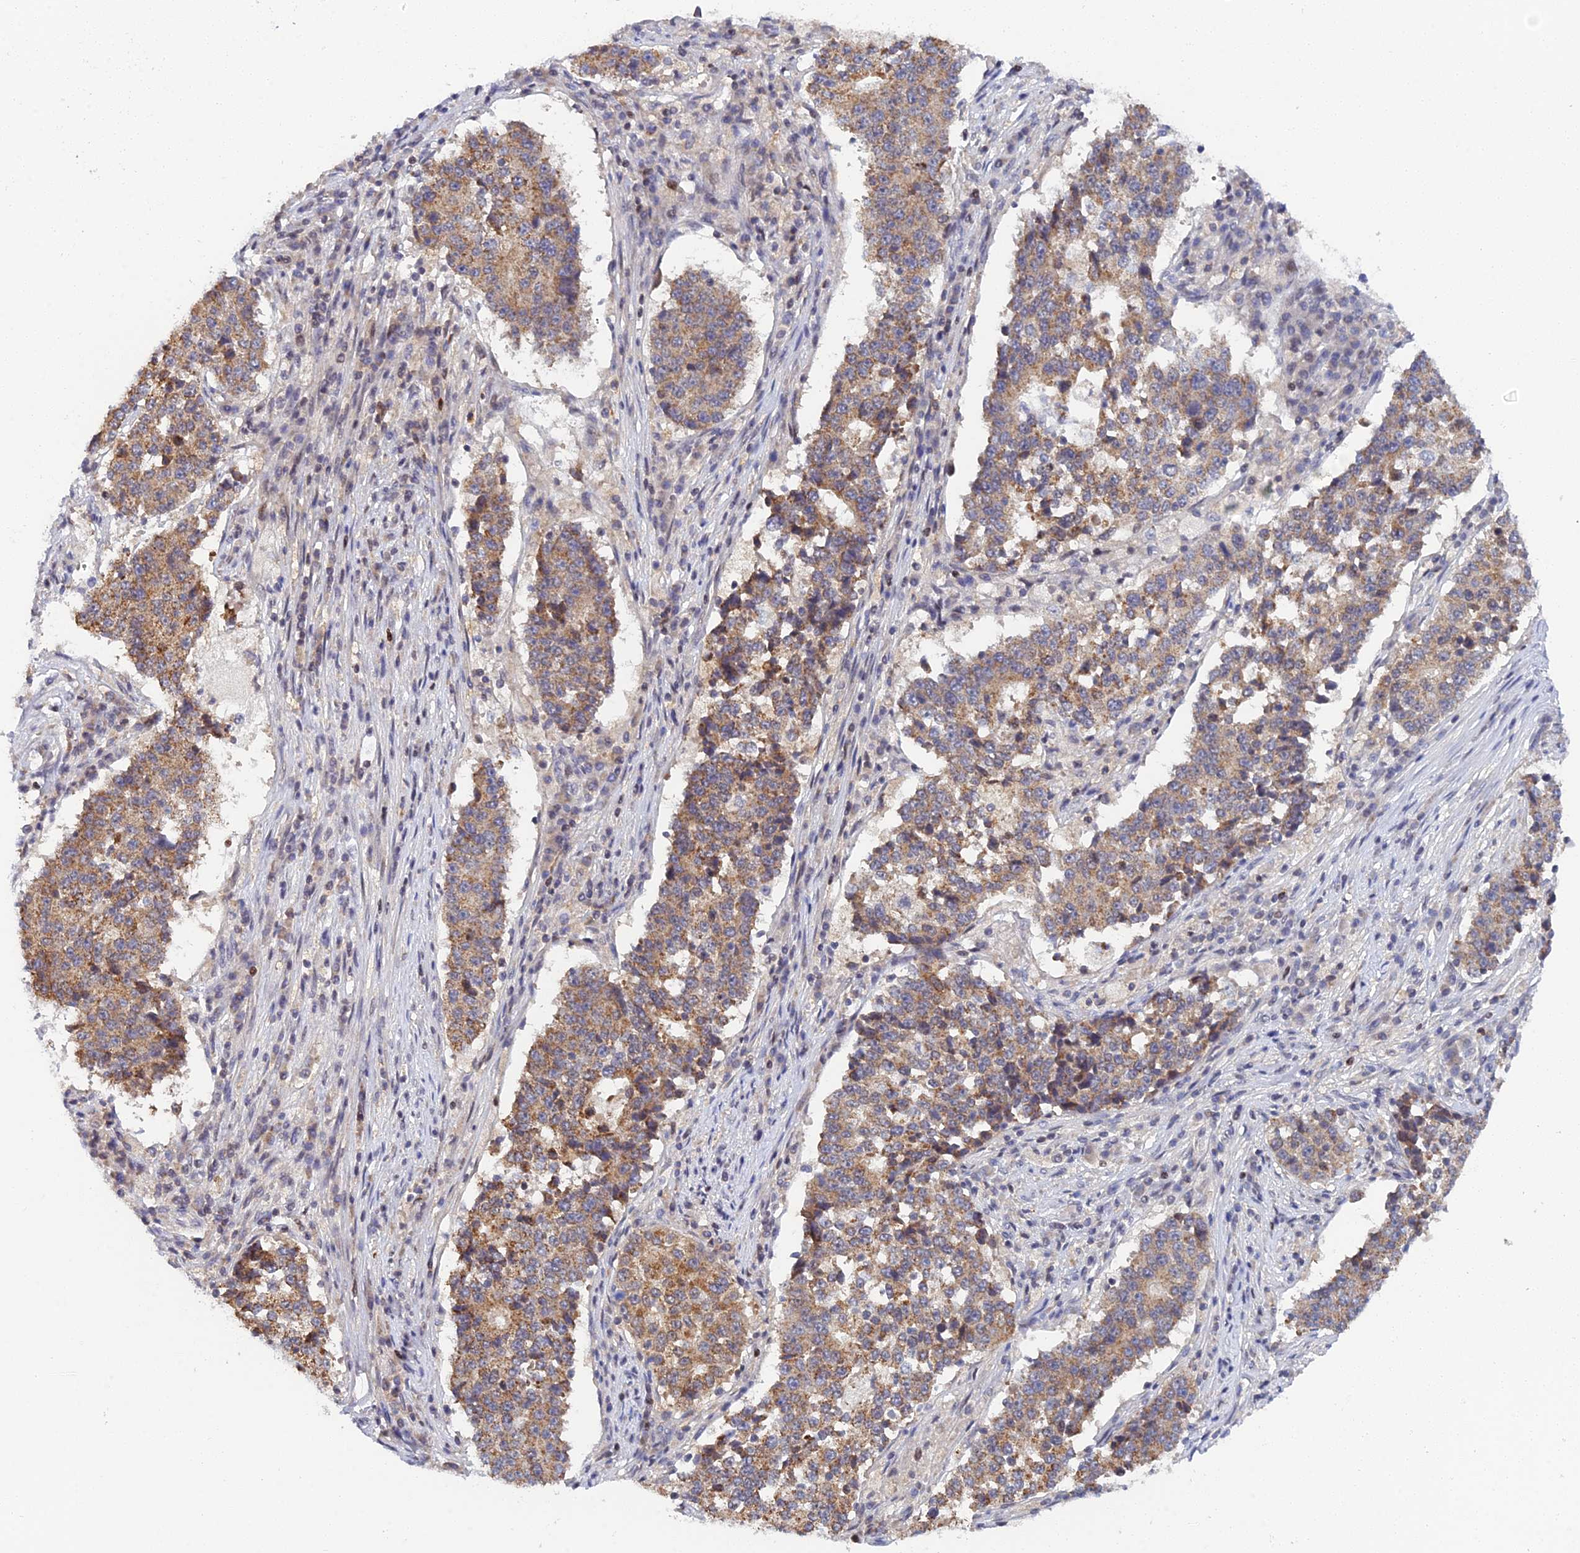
{"staining": {"intensity": "moderate", "quantity": ">75%", "location": "cytoplasmic/membranous"}, "tissue": "stomach cancer", "cell_type": "Tumor cells", "image_type": "cancer", "snomed": [{"axis": "morphology", "description": "Adenocarcinoma, NOS"}, {"axis": "topography", "description": "Stomach"}], "caption": "Protein expression analysis of human stomach adenocarcinoma reveals moderate cytoplasmic/membranous expression in approximately >75% of tumor cells.", "gene": "ELOA2", "patient": {"sex": "male", "age": 59}}